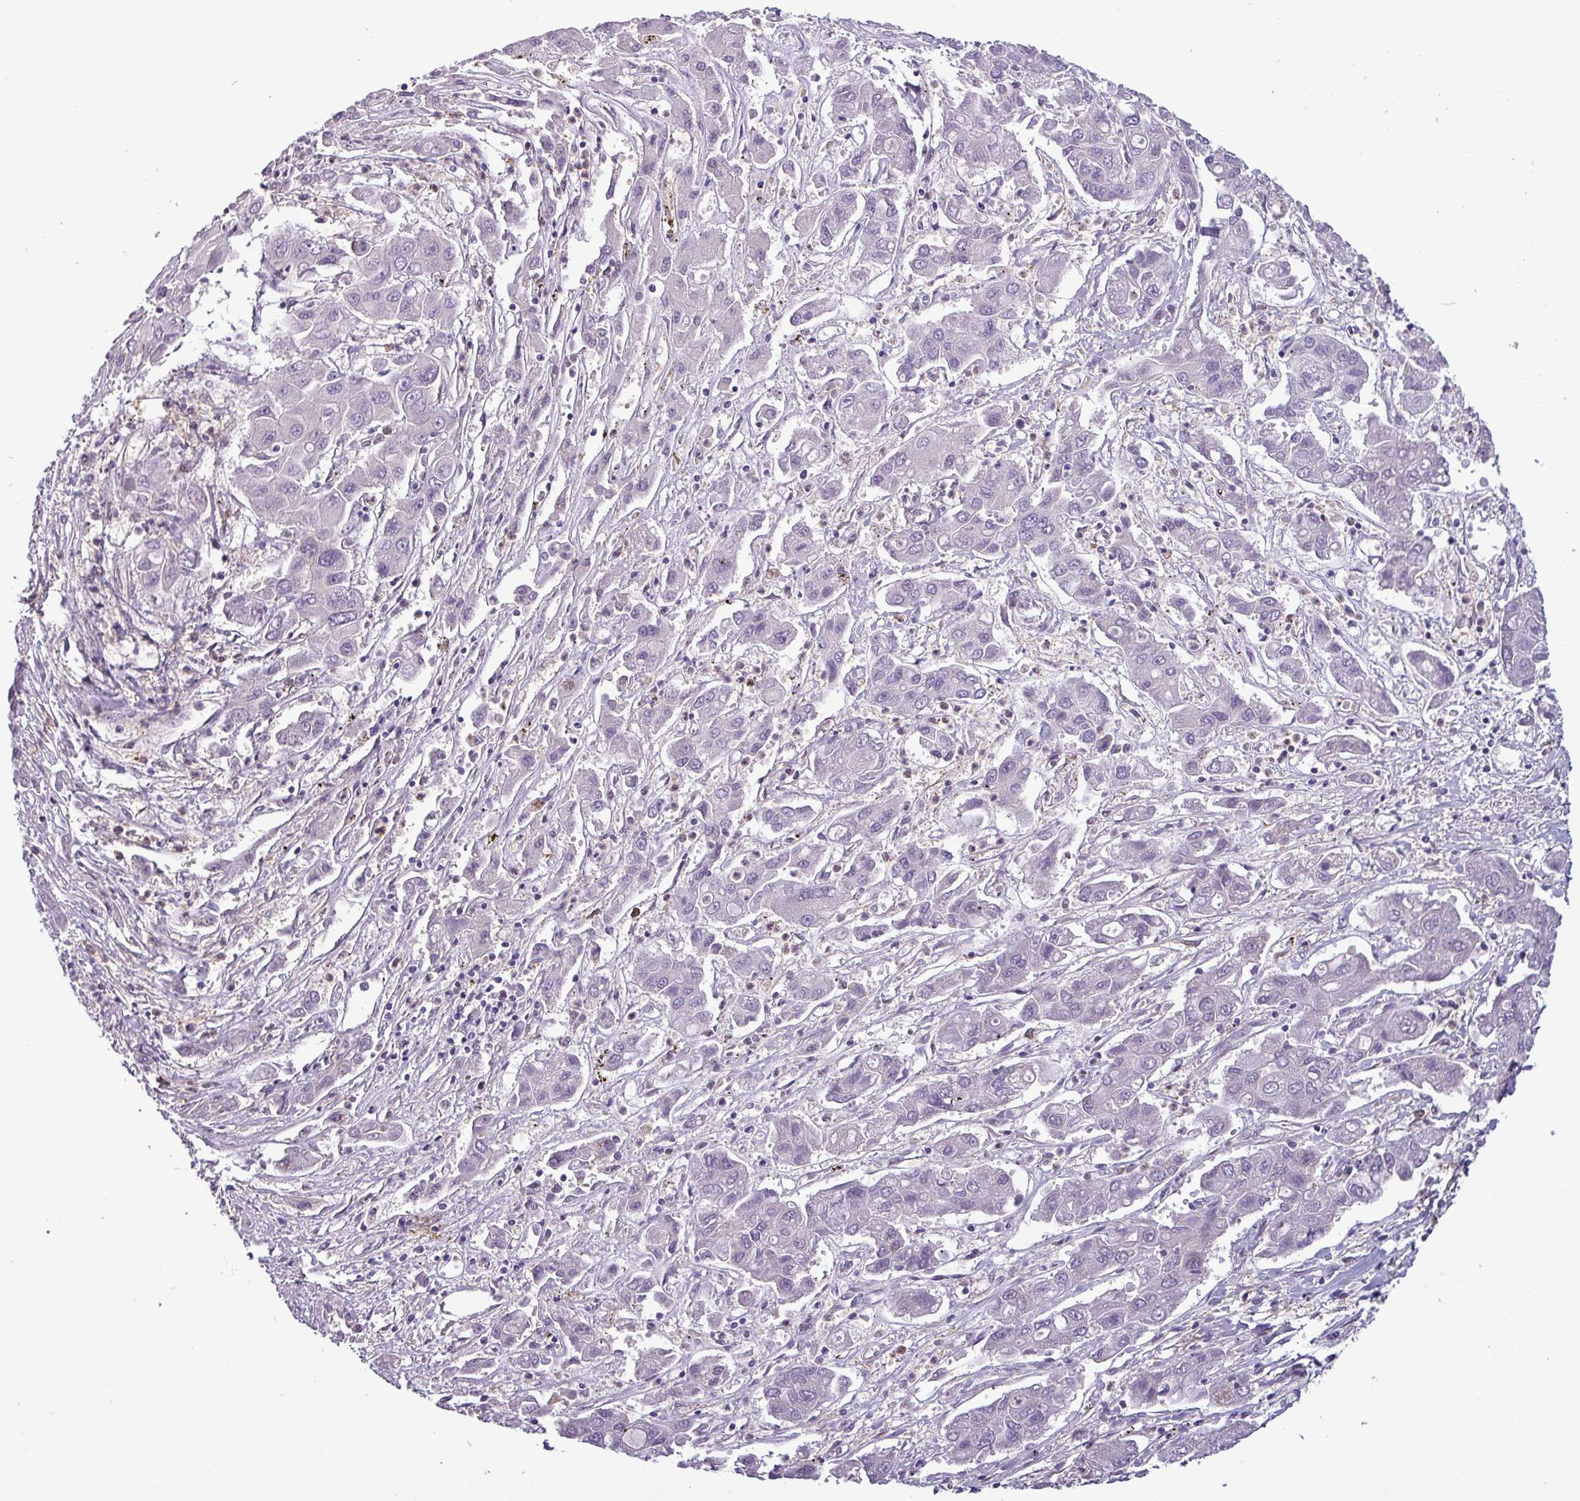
{"staining": {"intensity": "negative", "quantity": "none", "location": "none"}, "tissue": "liver cancer", "cell_type": "Tumor cells", "image_type": "cancer", "snomed": [{"axis": "morphology", "description": "Cholangiocarcinoma"}, {"axis": "topography", "description": "Liver"}], "caption": "Tumor cells show no significant expression in liver cholangiocarcinoma.", "gene": "NPFFR1", "patient": {"sex": "male", "age": 67}}